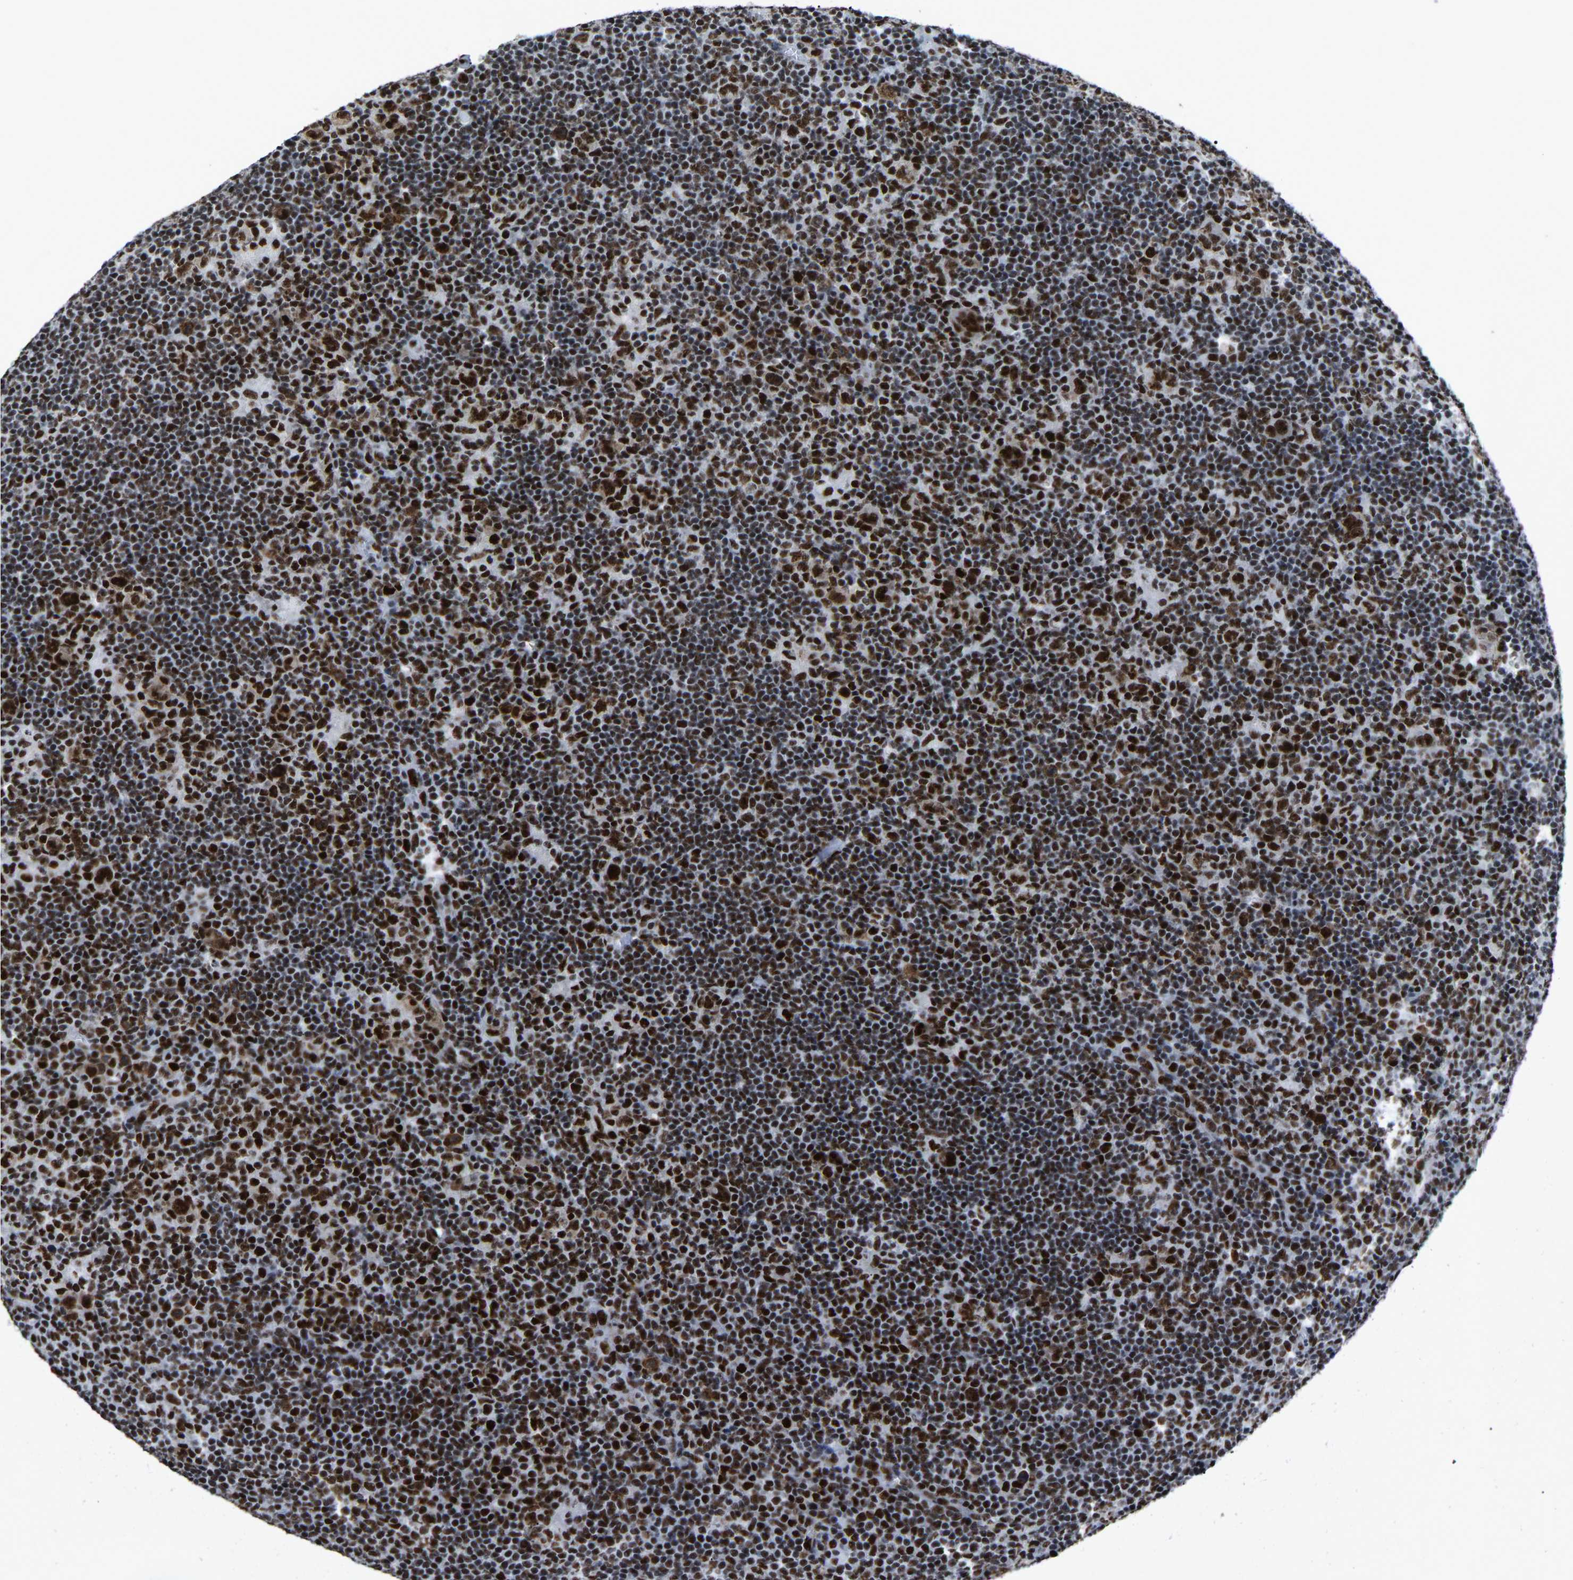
{"staining": {"intensity": "strong", "quantity": ">75%", "location": "nuclear"}, "tissue": "lymphoma", "cell_type": "Tumor cells", "image_type": "cancer", "snomed": [{"axis": "morphology", "description": "Hodgkin's disease, NOS"}, {"axis": "topography", "description": "Lymph node"}], "caption": "Hodgkin's disease stained for a protein reveals strong nuclear positivity in tumor cells.", "gene": "DDX5", "patient": {"sex": "female", "age": 57}}